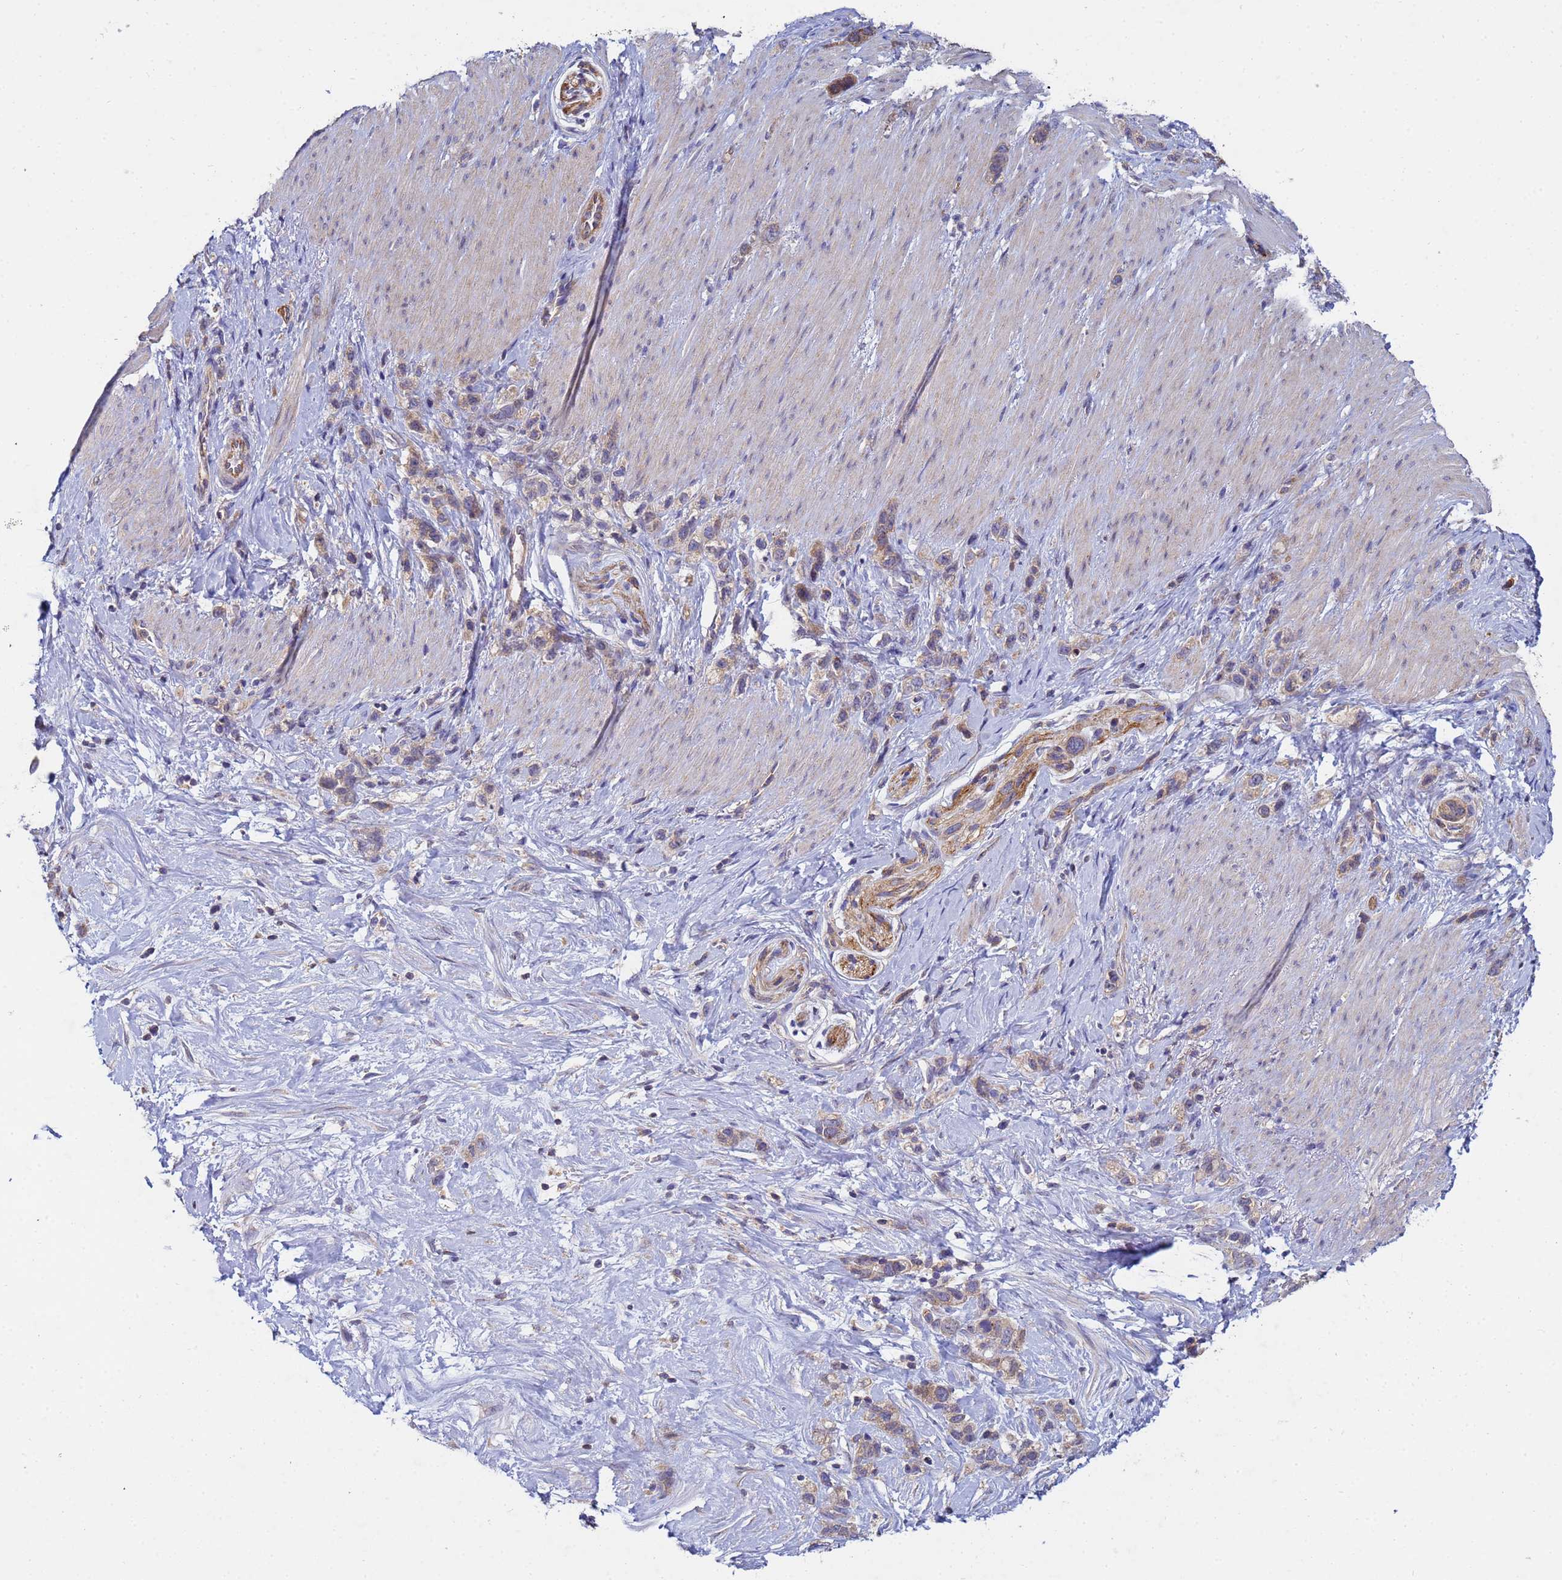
{"staining": {"intensity": "weak", "quantity": ">75%", "location": "cytoplasmic/membranous"}, "tissue": "stomach cancer", "cell_type": "Tumor cells", "image_type": "cancer", "snomed": [{"axis": "morphology", "description": "Adenocarcinoma, NOS"}, {"axis": "topography", "description": "Stomach"}], "caption": "An immunohistochemistry photomicrograph of tumor tissue is shown. Protein staining in brown highlights weak cytoplasmic/membranous positivity in adenocarcinoma (stomach) within tumor cells.", "gene": "CDC34", "patient": {"sex": "female", "age": 65}}